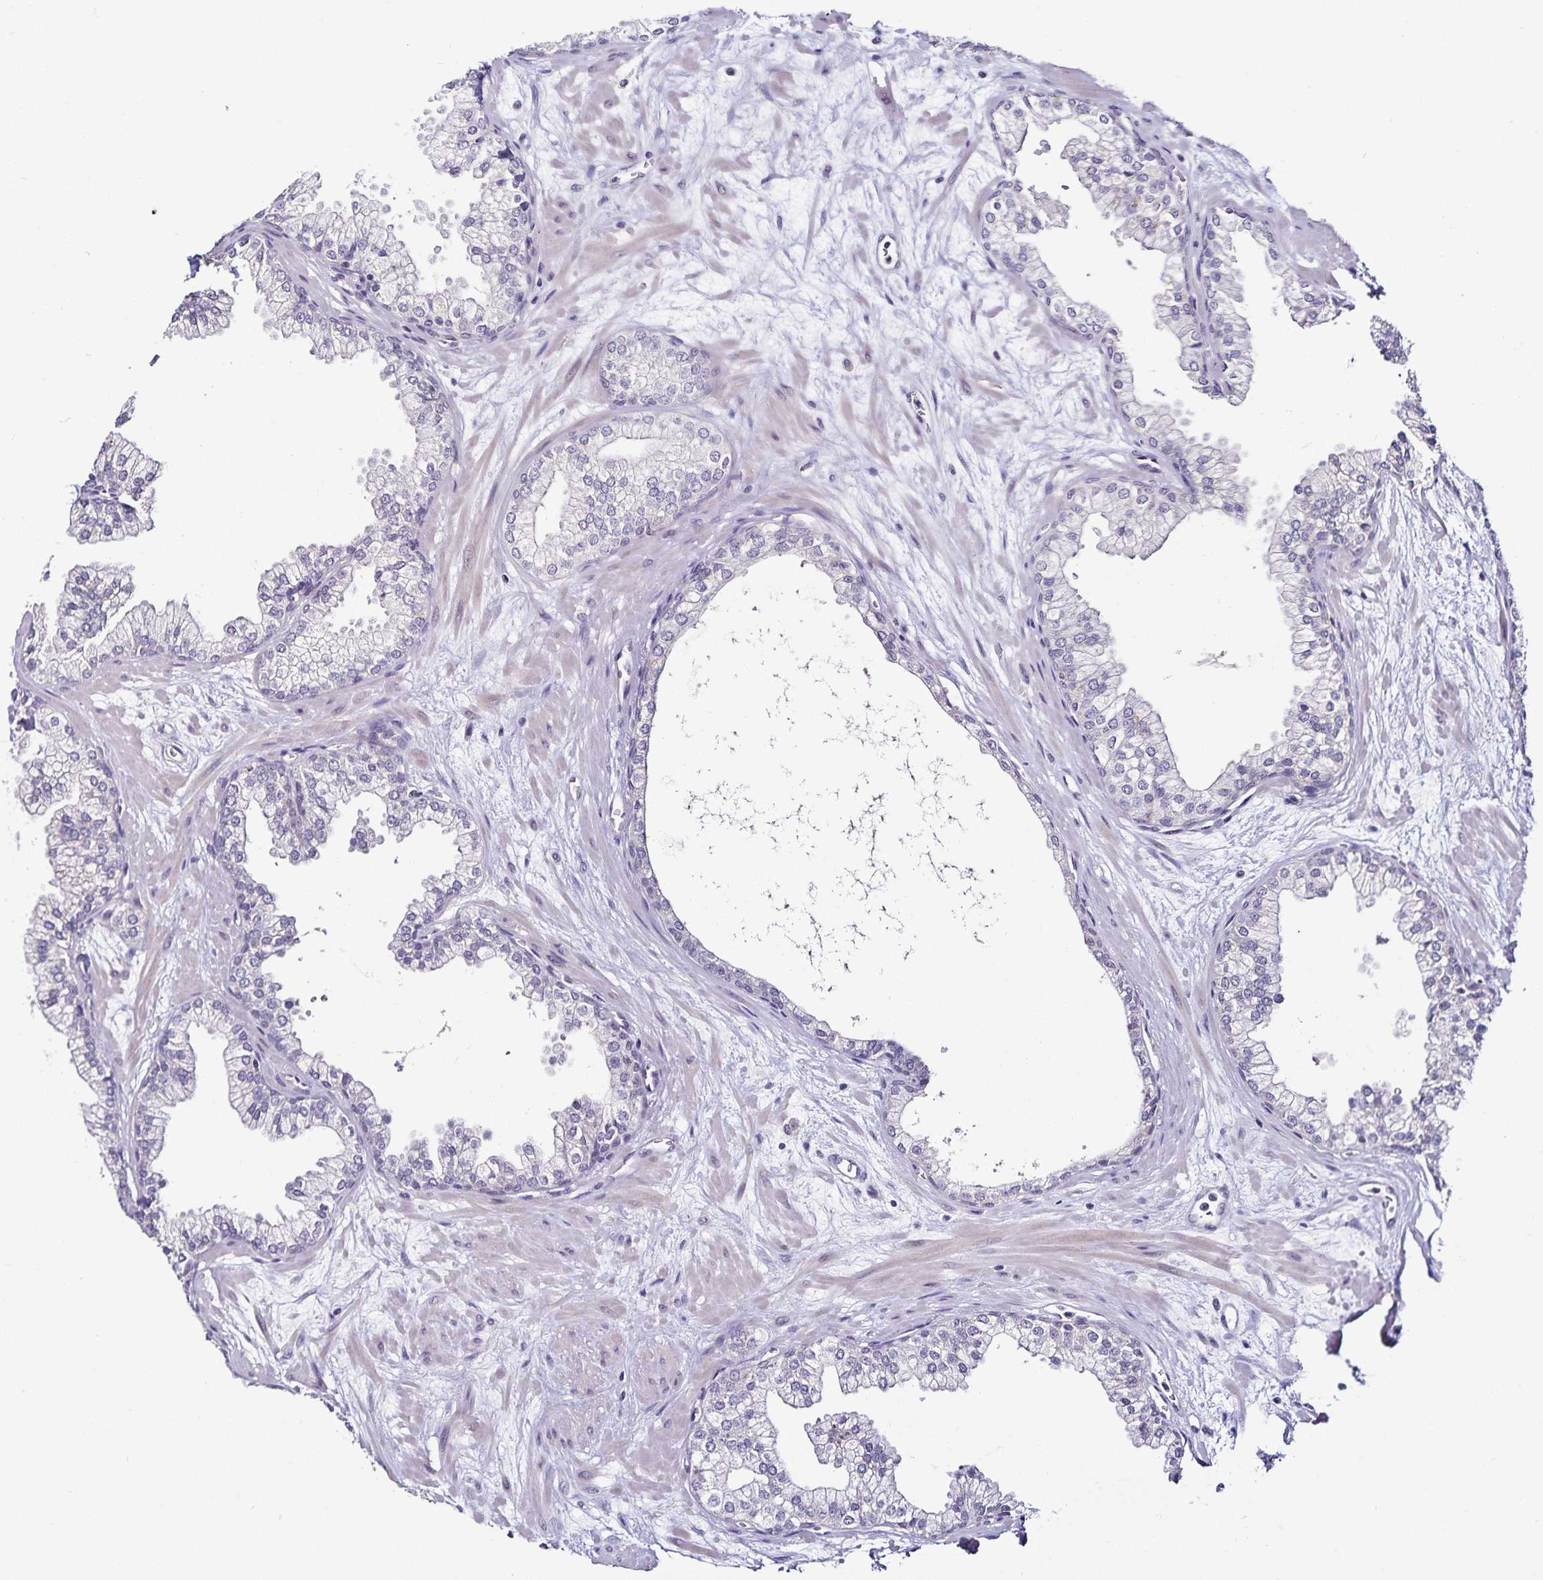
{"staining": {"intensity": "negative", "quantity": "none", "location": "none"}, "tissue": "prostate", "cell_type": "Glandular cells", "image_type": "normal", "snomed": [{"axis": "morphology", "description": "Normal tissue, NOS"}, {"axis": "topography", "description": "Prostate"}, {"axis": "topography", "description": "Peripheral nerve tissue"}], "caption": "An immunohistochemistry (IHC) histopathology image of benign prostate is shown. There is no staining in glandular cells of prostate.", "gene": "ACSL5", "patient": {"sex": "male", "age": 61}}